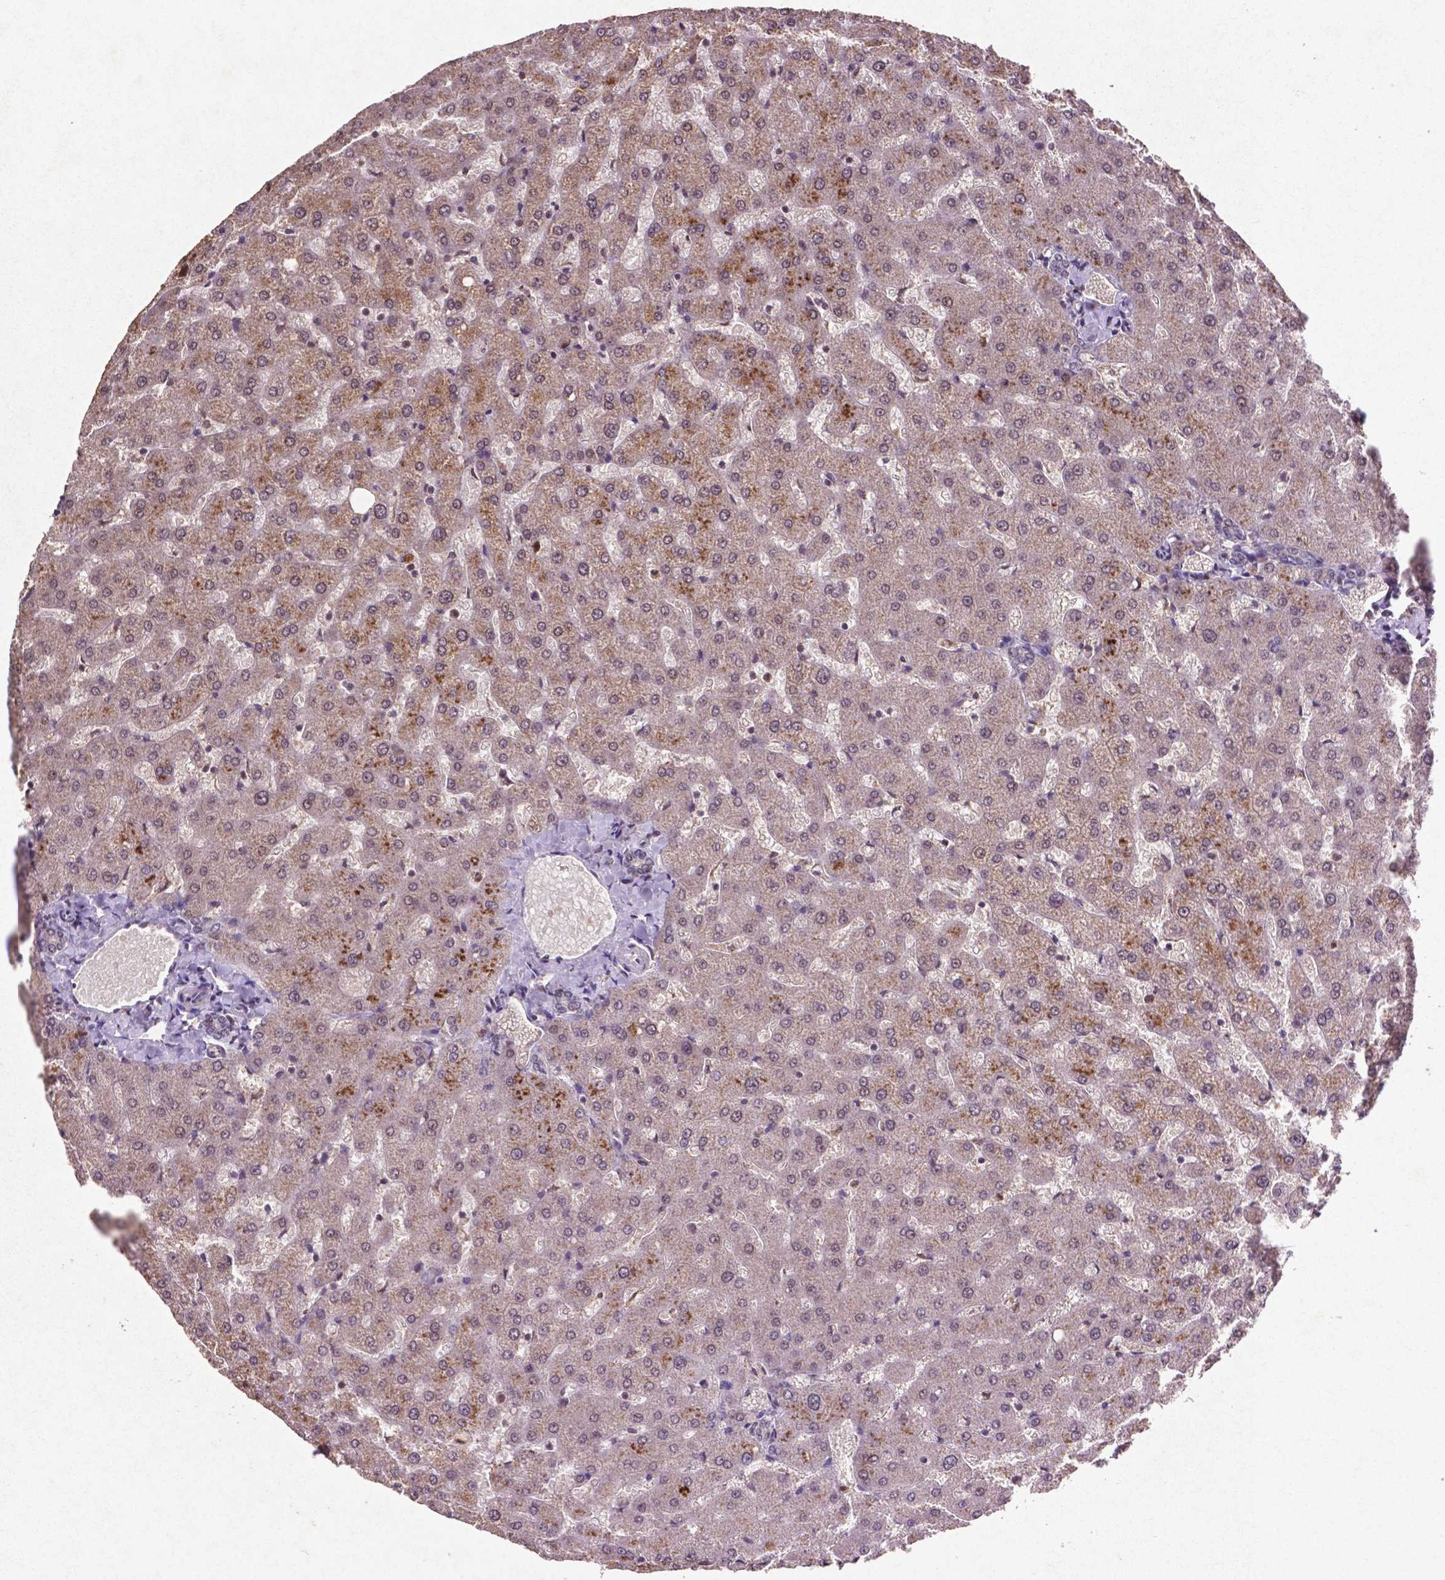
{"staining": {"intensity": "negative", "quantity": "none", "location": "none"}, "tissue": "liver", "cell_type": "Cholangiocytes", "image_type": "normal", "snomed": [{"axis": "morphology", "description": "Normal tissue, NOS"}, {"axis": "topography", "description": "Liver"}], "caption": "A high-resolution micrograph shows IHC staining of normal liver, which demonstrates no significant staining in cholangiocytes.", "gene": "GLRX", "patient": {"sex": "female", "age": 50}}